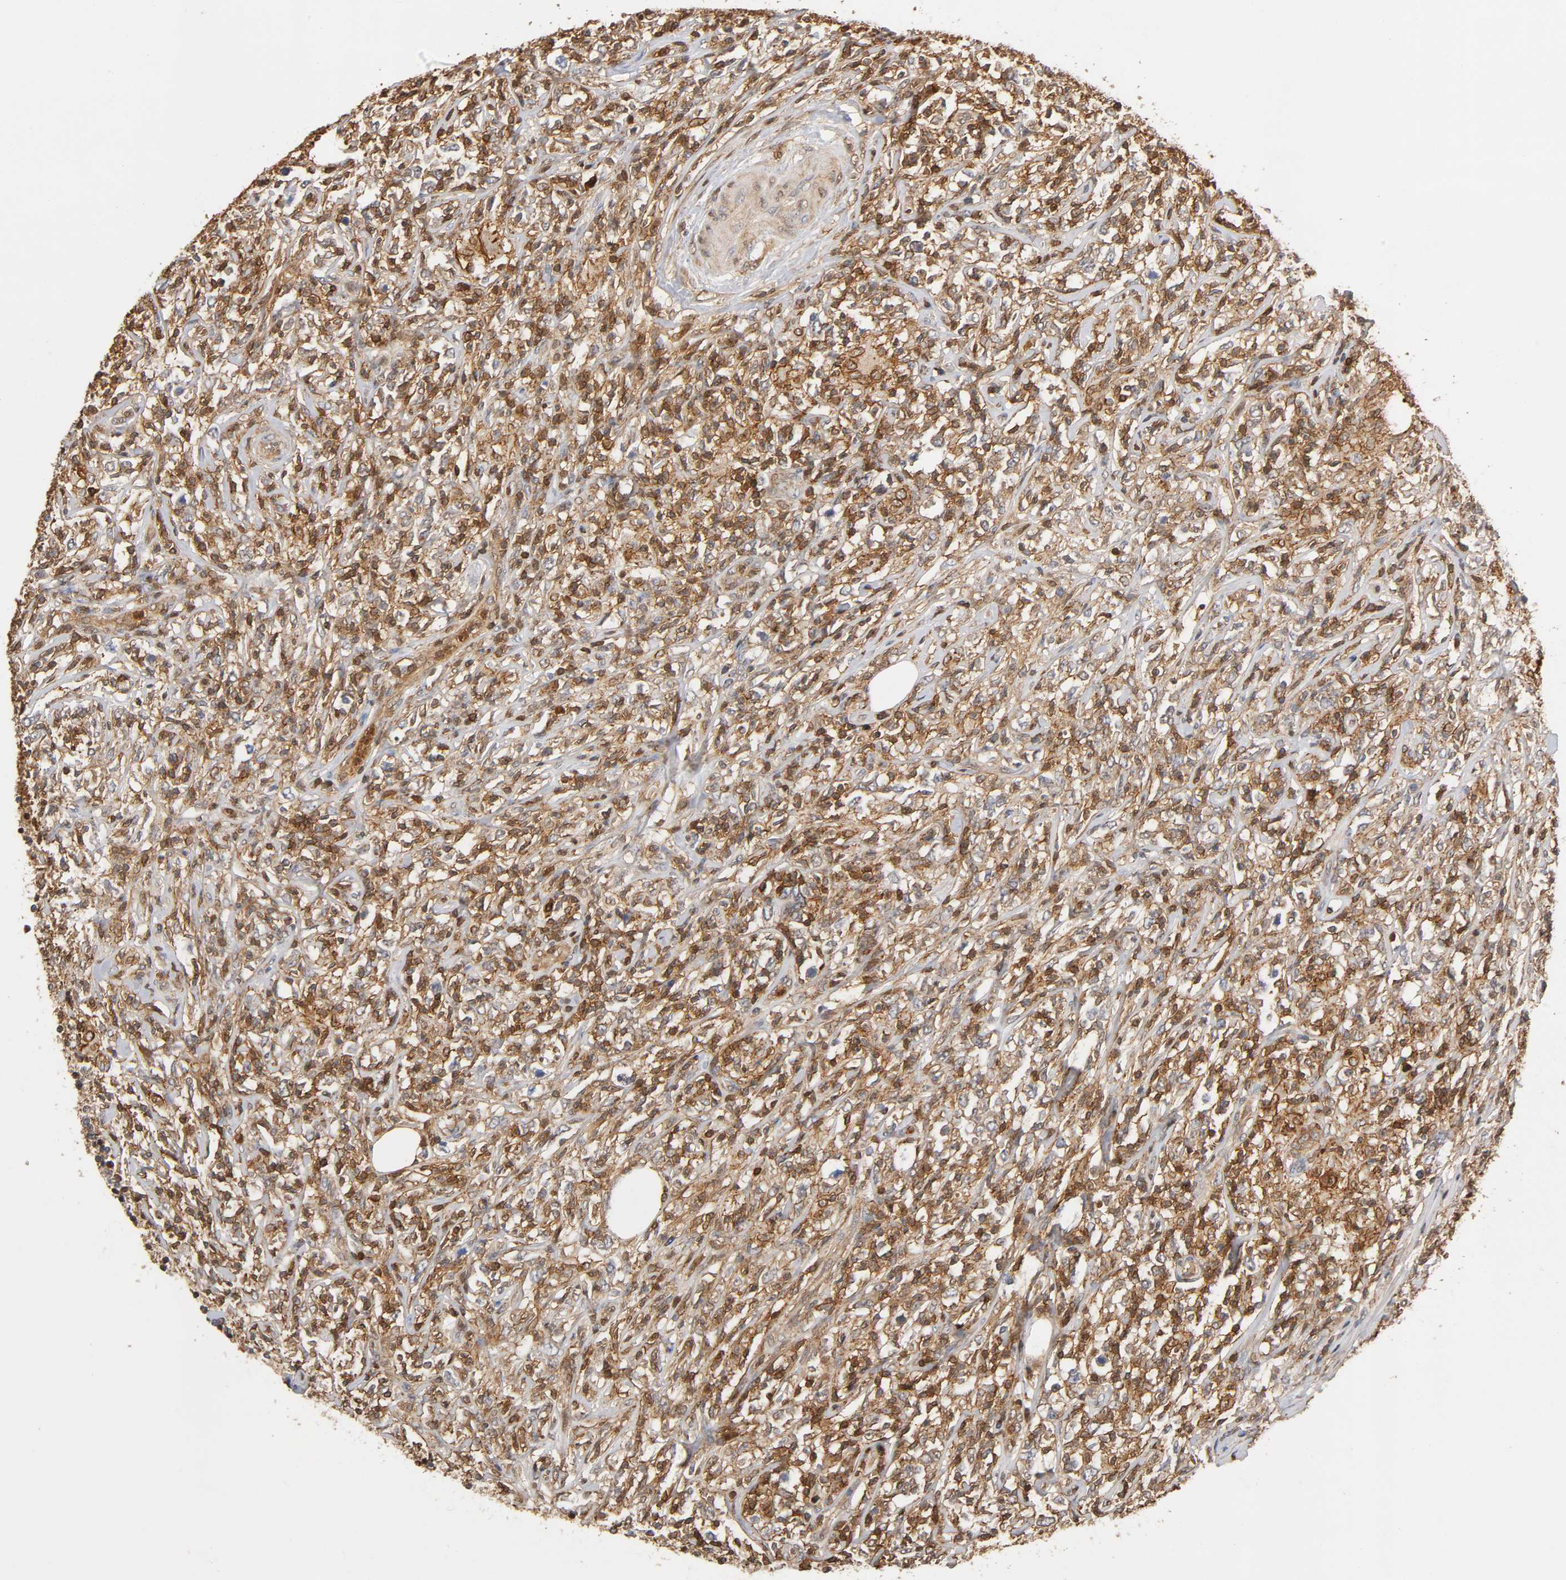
{"staining": {"intensity": "moderate", "quantity": "25%-75%", "location": "cytoplasmic/membranous,nuclear"}, "tissue": "lymphoma", "cell_type": "Tumor cells", "image_type": "cancer", "snomed": [{"axis": "morphology", "description": "Malignant lymphoma, non-Hodgkin's type, High grade"}, {"axis": "topography", "description": "Lymph node"}], "caption": "This micrograph reveals lymphoma stained with IHC to label a protein in brown. The cytoplasmic/membranous and nuclear of tumor cells show moderate positivity for the protein. Nuclei are counter-stained blue.", "gene": "ANXA11", "patient": {"sex": "female", "age": 84}}